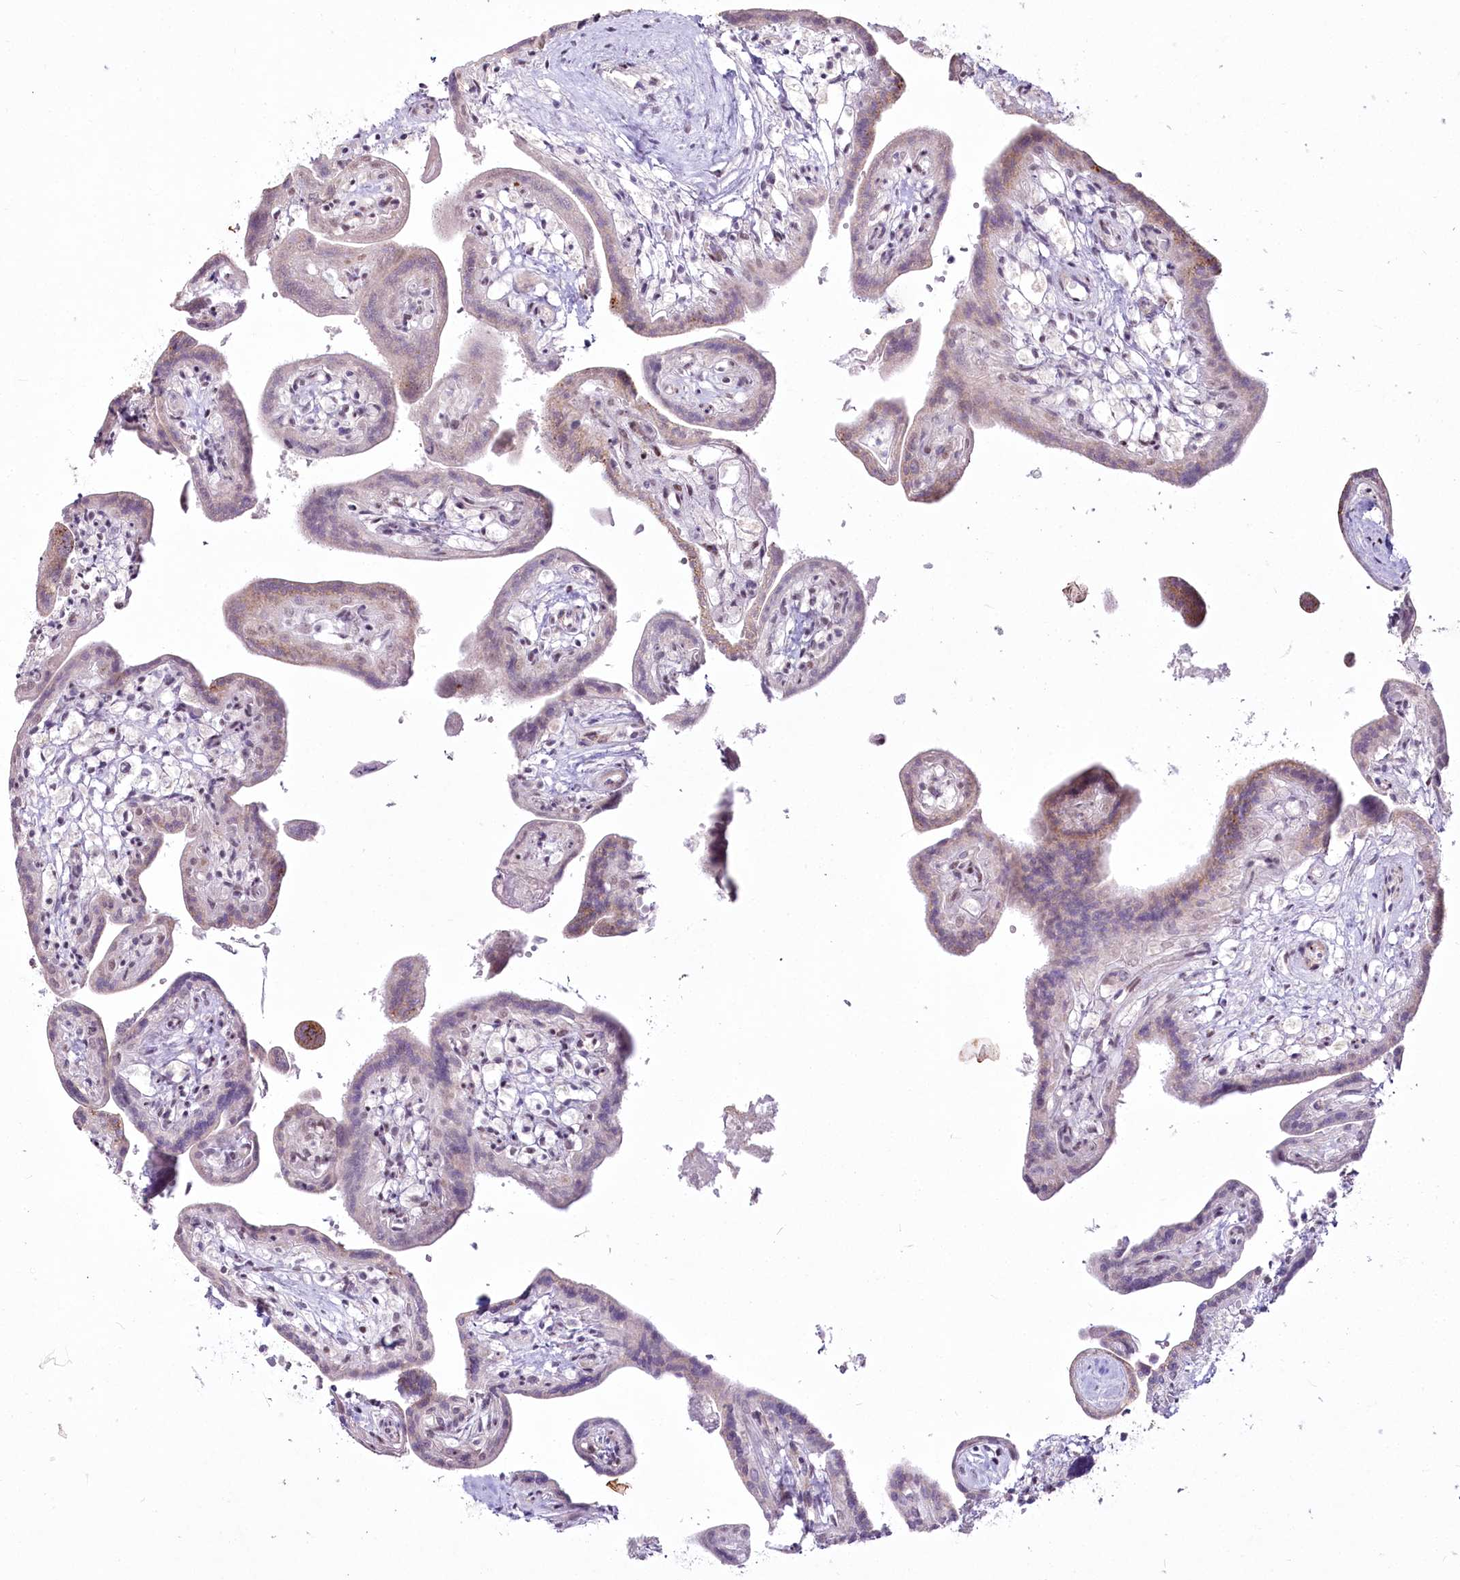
{"staining": {"intensity": "weak", "quantity": "<25%", "location": "cytoplasmic/membranous,nuclear"}, "tissue": "placenta", "cell_type": "Trophoblastic cells", "image_type": "normal", "snomed": [{"axis": "morphology", "description": "Normal tissue, NOS"}, {"axis": "topography", "description": "Placenta"}], "caption": "DAB immunohistochemical staining of normal placenta reveals no significant staining in trophoblastic cells. (DAB (3,3'-diaminobenzidine) immunohistochemistry (IHC) visualized using brightfield microscopy, high magnification).", "gene": "YBX3", "patient": {"sex": "female", "age": 37}}